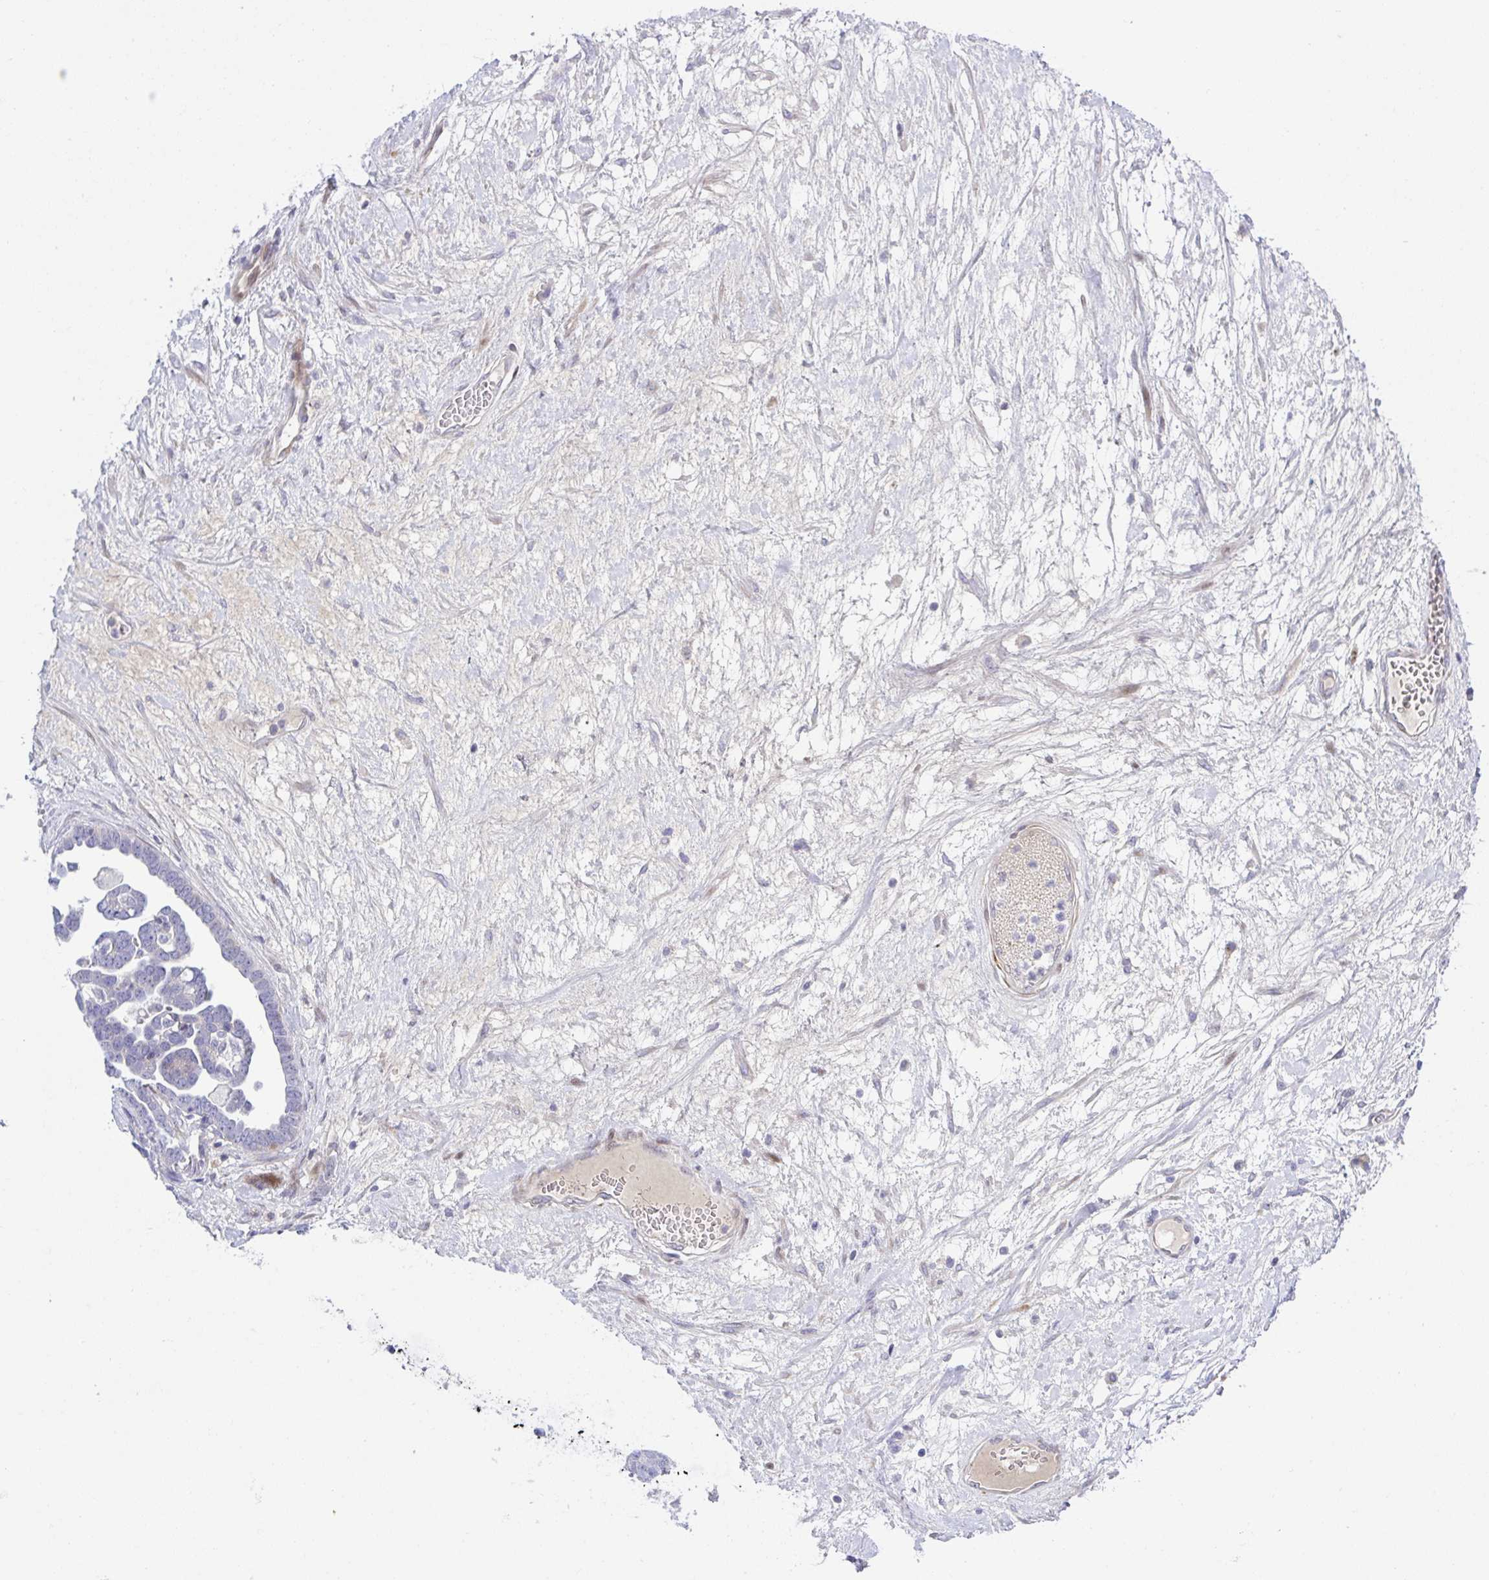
{"staining": {"intensity": "negative", "quantity": "none", "location": "none"}, "tissue": "ovarian cancer", "cell_type": "Tumor cells", "image_type": "cancer", "snomed": [{"axis": "morphology", "description": "Cystadenocarcinoma, serous, NOS"}, {"axis": "topography", "description": "Ovary"}], "caption": "Protein analysis of ovarian cancer shows no significant positivity in tumor cells.", "gene": "ZNF713", "patient": {"sex": "female", "age": 54}}